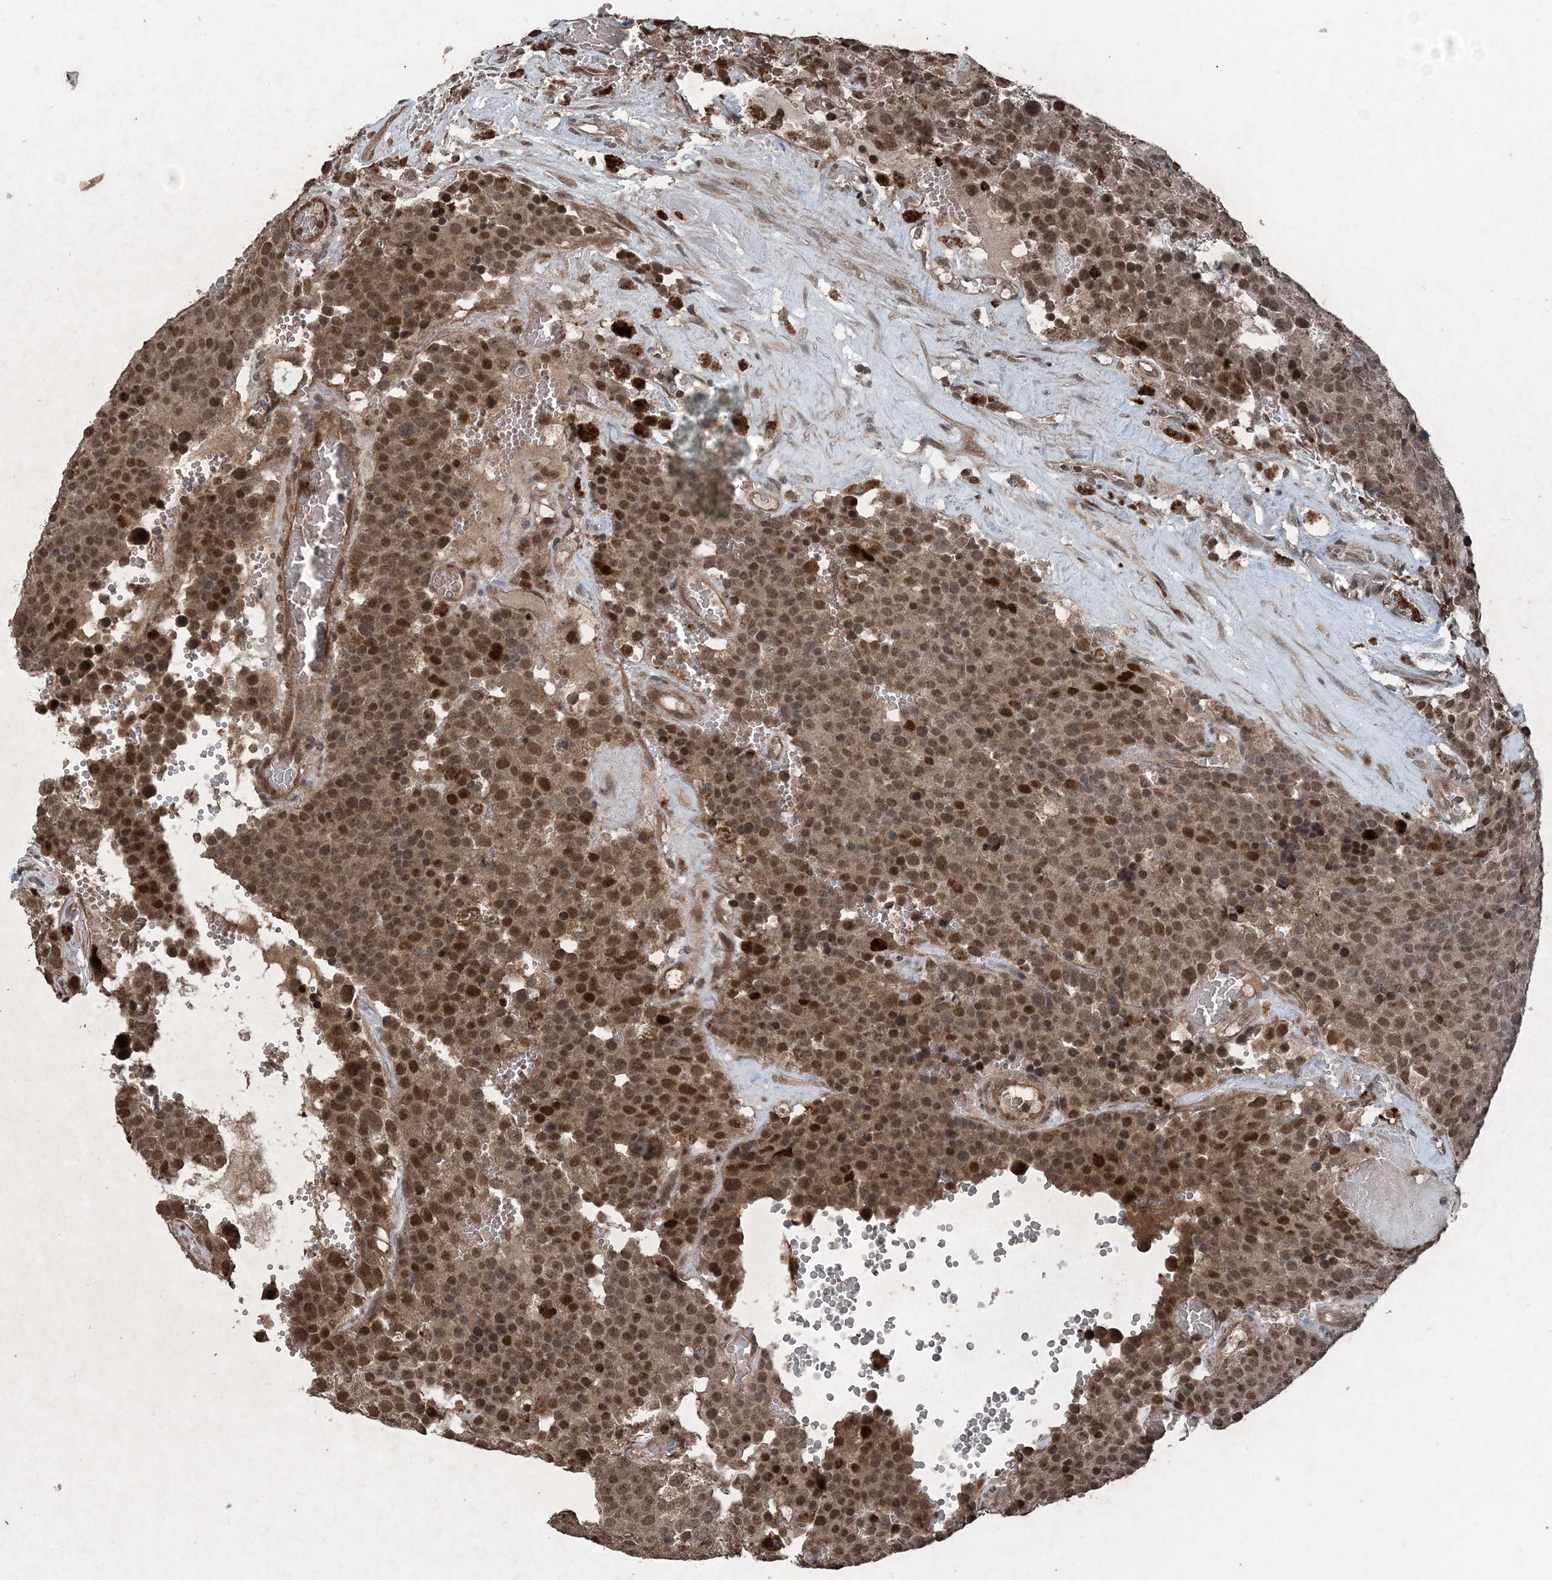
{"staining": {"intensity": "moderate", "quantity": ">75%", "location": "cytoplasmic/membranous,nuclear"}, "tissue": "testis cancer", "cell_type": "Tumor cells", "image_type": "cancer", "snomed": [{"axis": "morphology", "description": "Seminoma, NOS"}, {"axis": "topography", "description": "Testis"}], "caption": "Immunohistochemistry image of testis cancer (seminoma) stained for a protein (brown), which reveals medium levels of moderate cytoplasmic/membranous and nuclear positivity in approximately >75% of tumor cells.", "gene": "CFL1", "patient": {"sex": "male", "age": 71}}